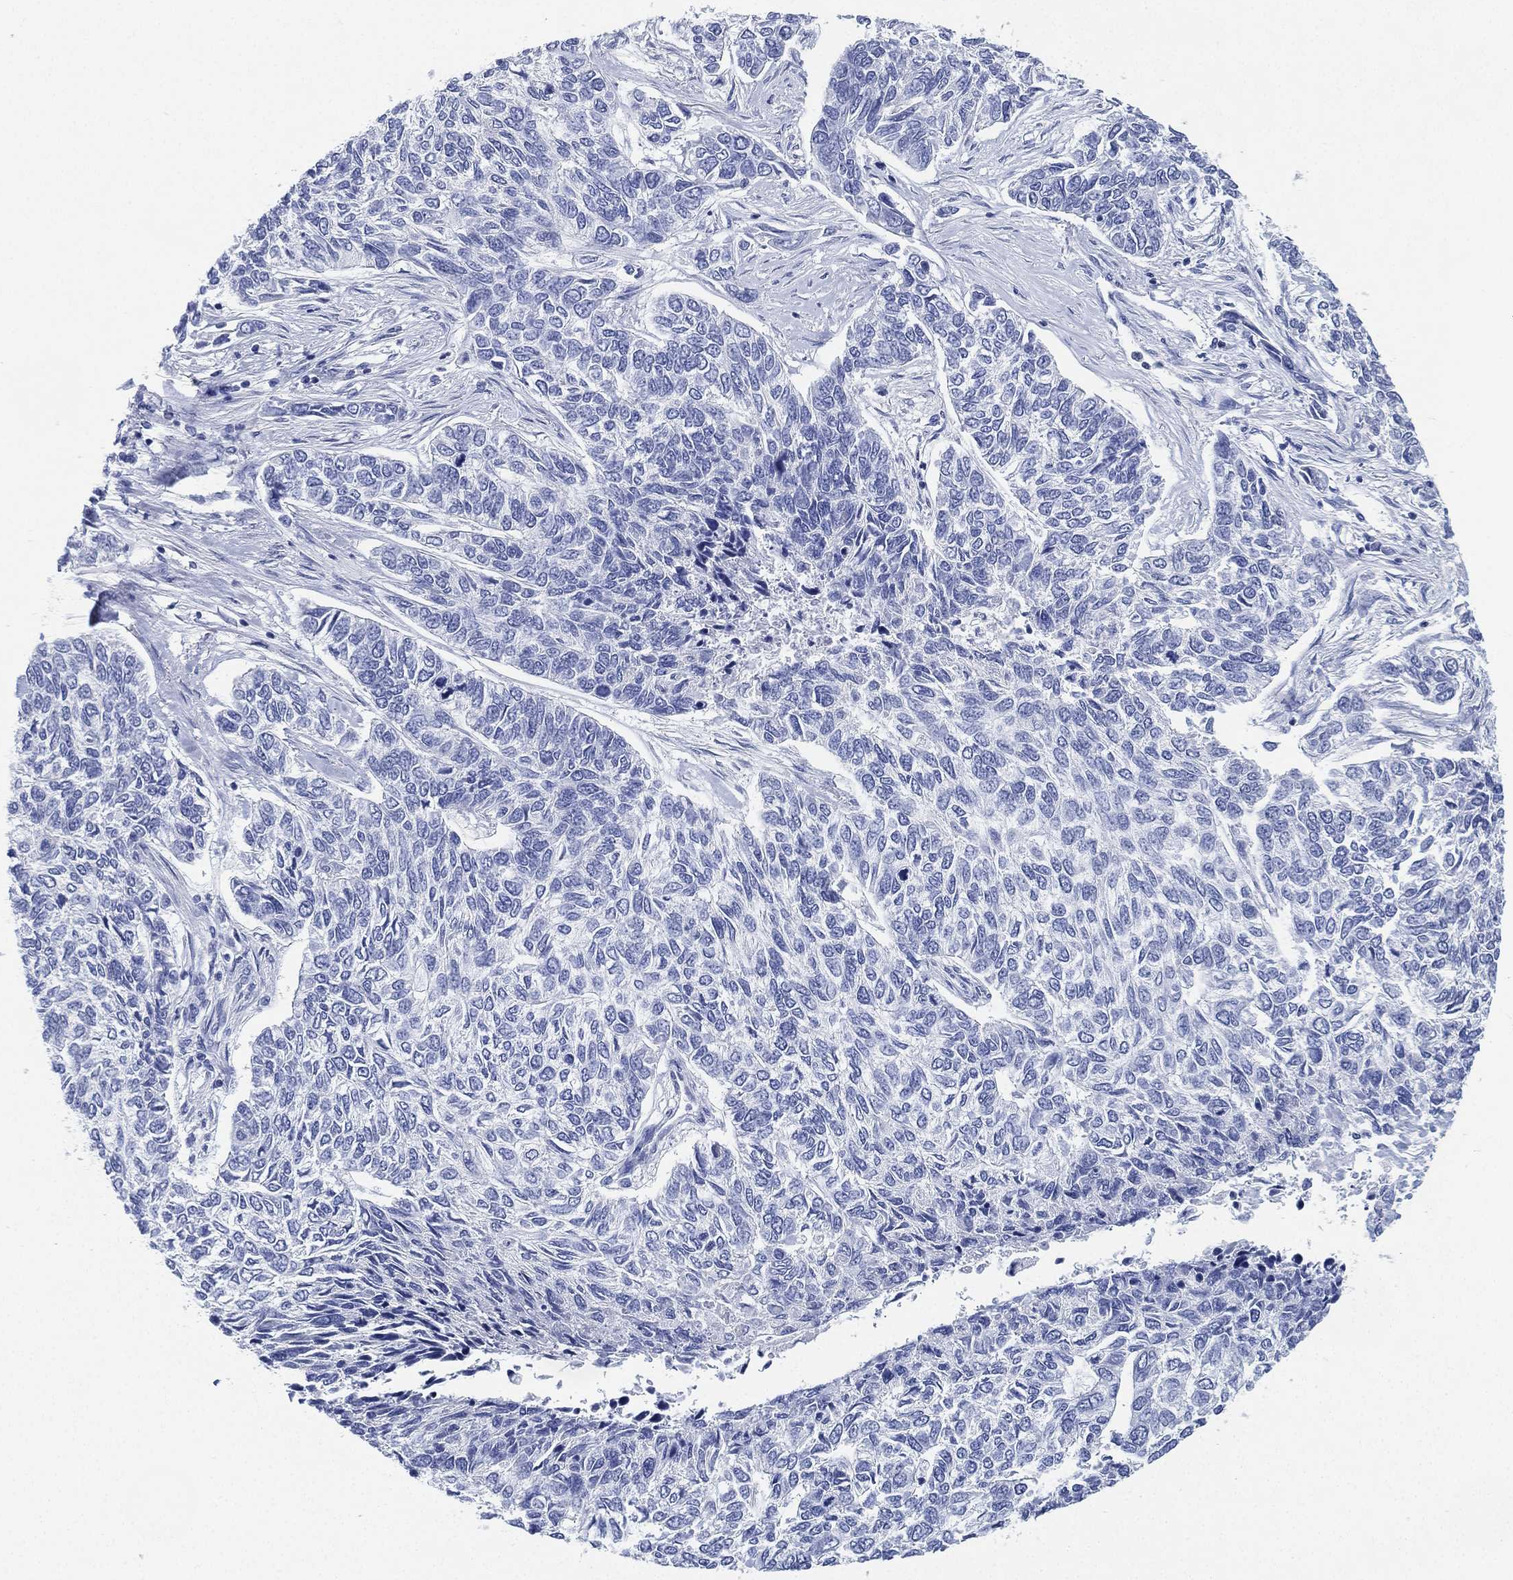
{"staining": {"intensity": "negative", "quantity": "none", "location": "none"}, "tissue": "skin cancer", "cell_type": "Tumor cells", "image_type": "cancer", "snomed": [{"axis": "morphology", "description": "Basal cell carcinoma"}, {"axis": "topography", "description": "Skin"}], "caption": "The micrograph shows no staining of tumor cells in skin cancer.", "gene": "DEFB121", "patient": {"sex": "female", "age": 65}}